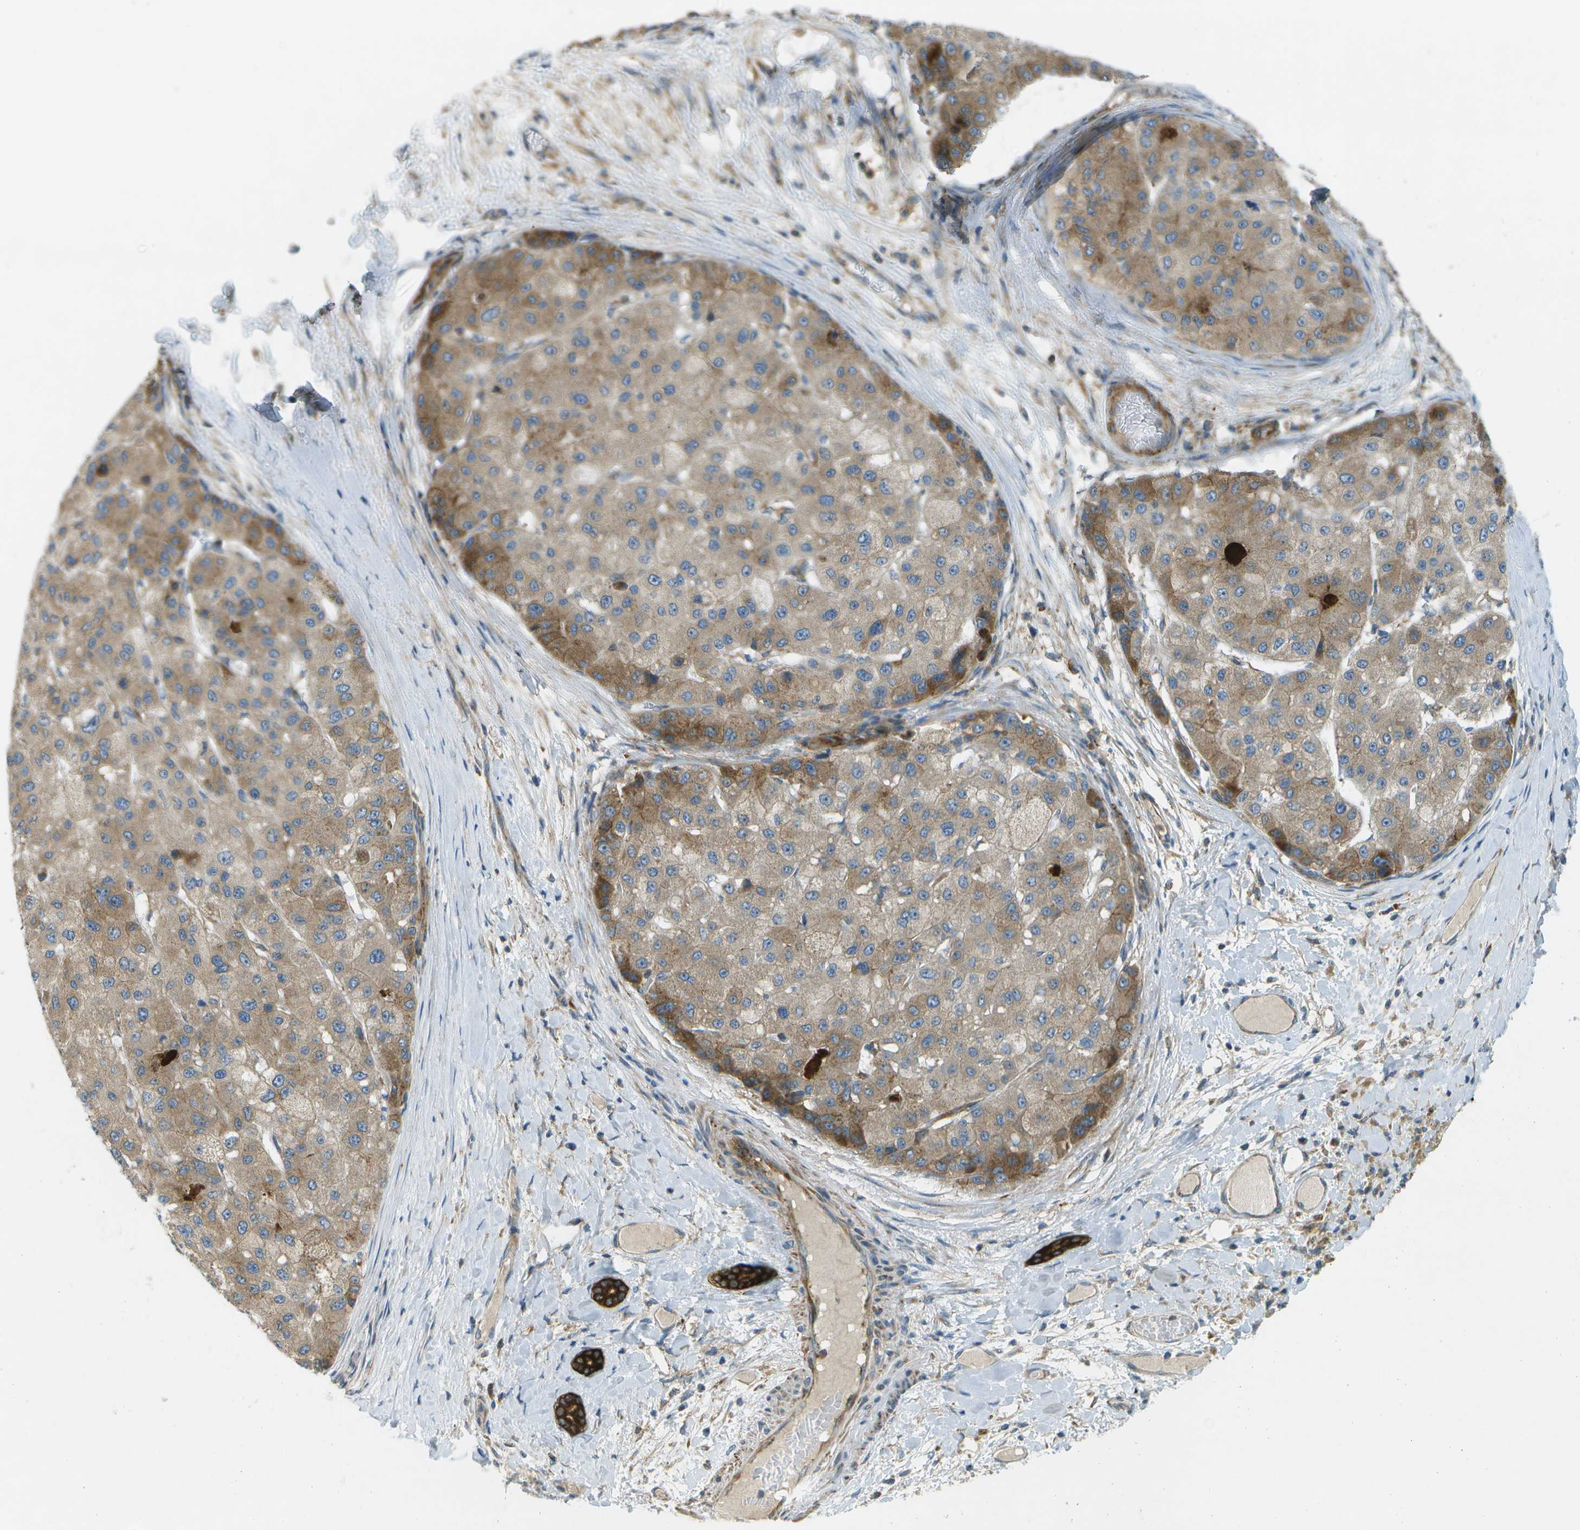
{"staining": {"intensity": "moderate", "quantity": ">75%", "location": "cytoplasmic/membranous"}, "tissue": "liver cancer", "cell_type": "Tumor cells", "image_type": "cancer", "snomed": [{"axis": "morphology", "description": "Carcinoma, Hepatocellular, NOS"}, {"axis": "topography", "description": "Liver"}], "caption": "A brown stain shows moderate cytoplasmic/membranous staining of a protein in liver hepatocellular carcinoma tumor cells. (brown staining indicates protein expression, while blue staining denotes nuclei).", "gene": "WNK2", "patient": {"sex": "male", "age": 80}}